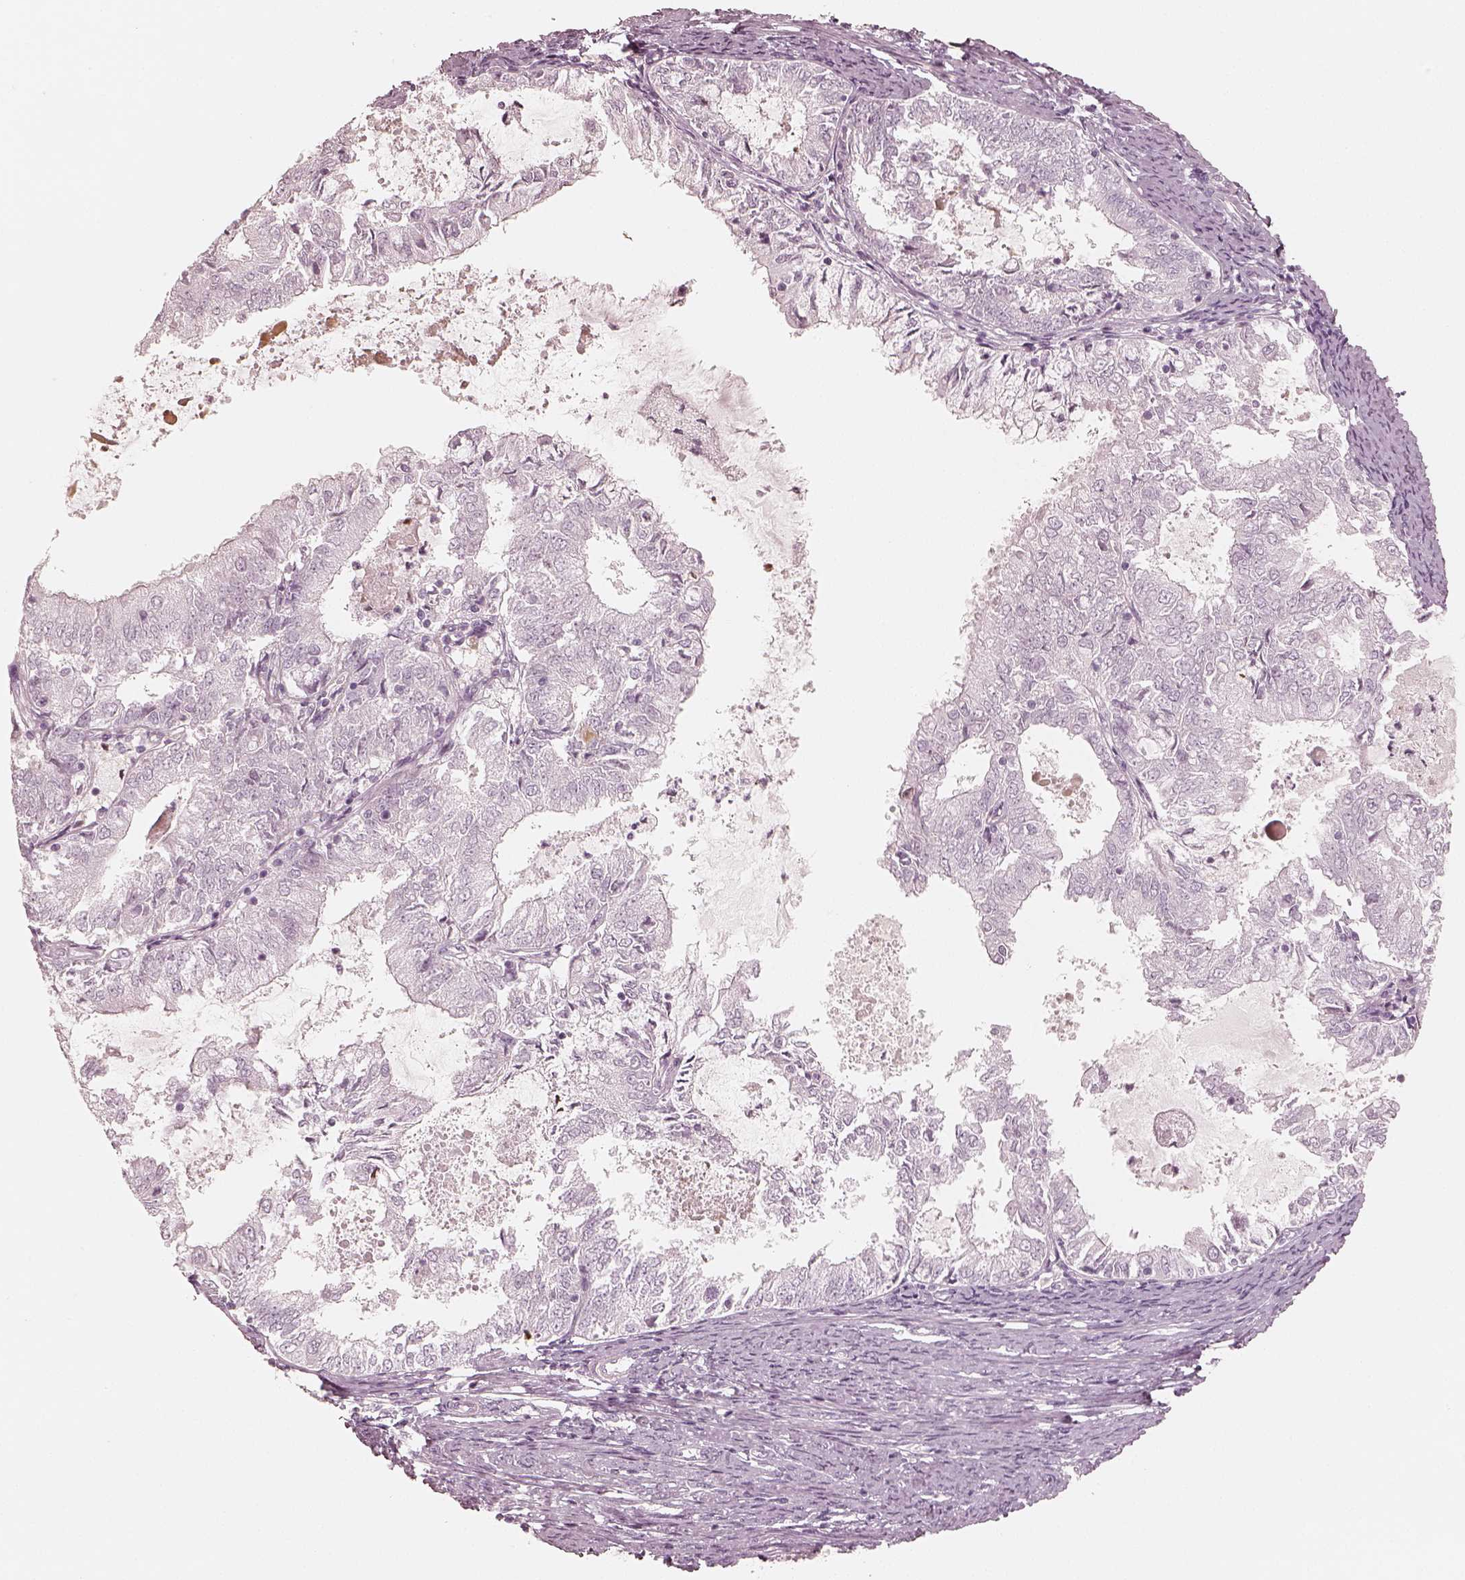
{"staining": {"intensity": "negative", "quantity": "none", "location": "none"}, "tissue": "endometrial cancer", "cell_type": "Tumor cells", "image_type": "cancer", "snomed": [{"axis": "morphology", "description": "Adenocarcinoma, NOS"}, {"axis": "topography", "description": "Endometrium"}], "caption": "This is an IHC photomicrograph of endometrial cancer. There is no positivity in tumor cells.", "gene": "KRT82", "patient": {"sex": "female", "age": 57}}